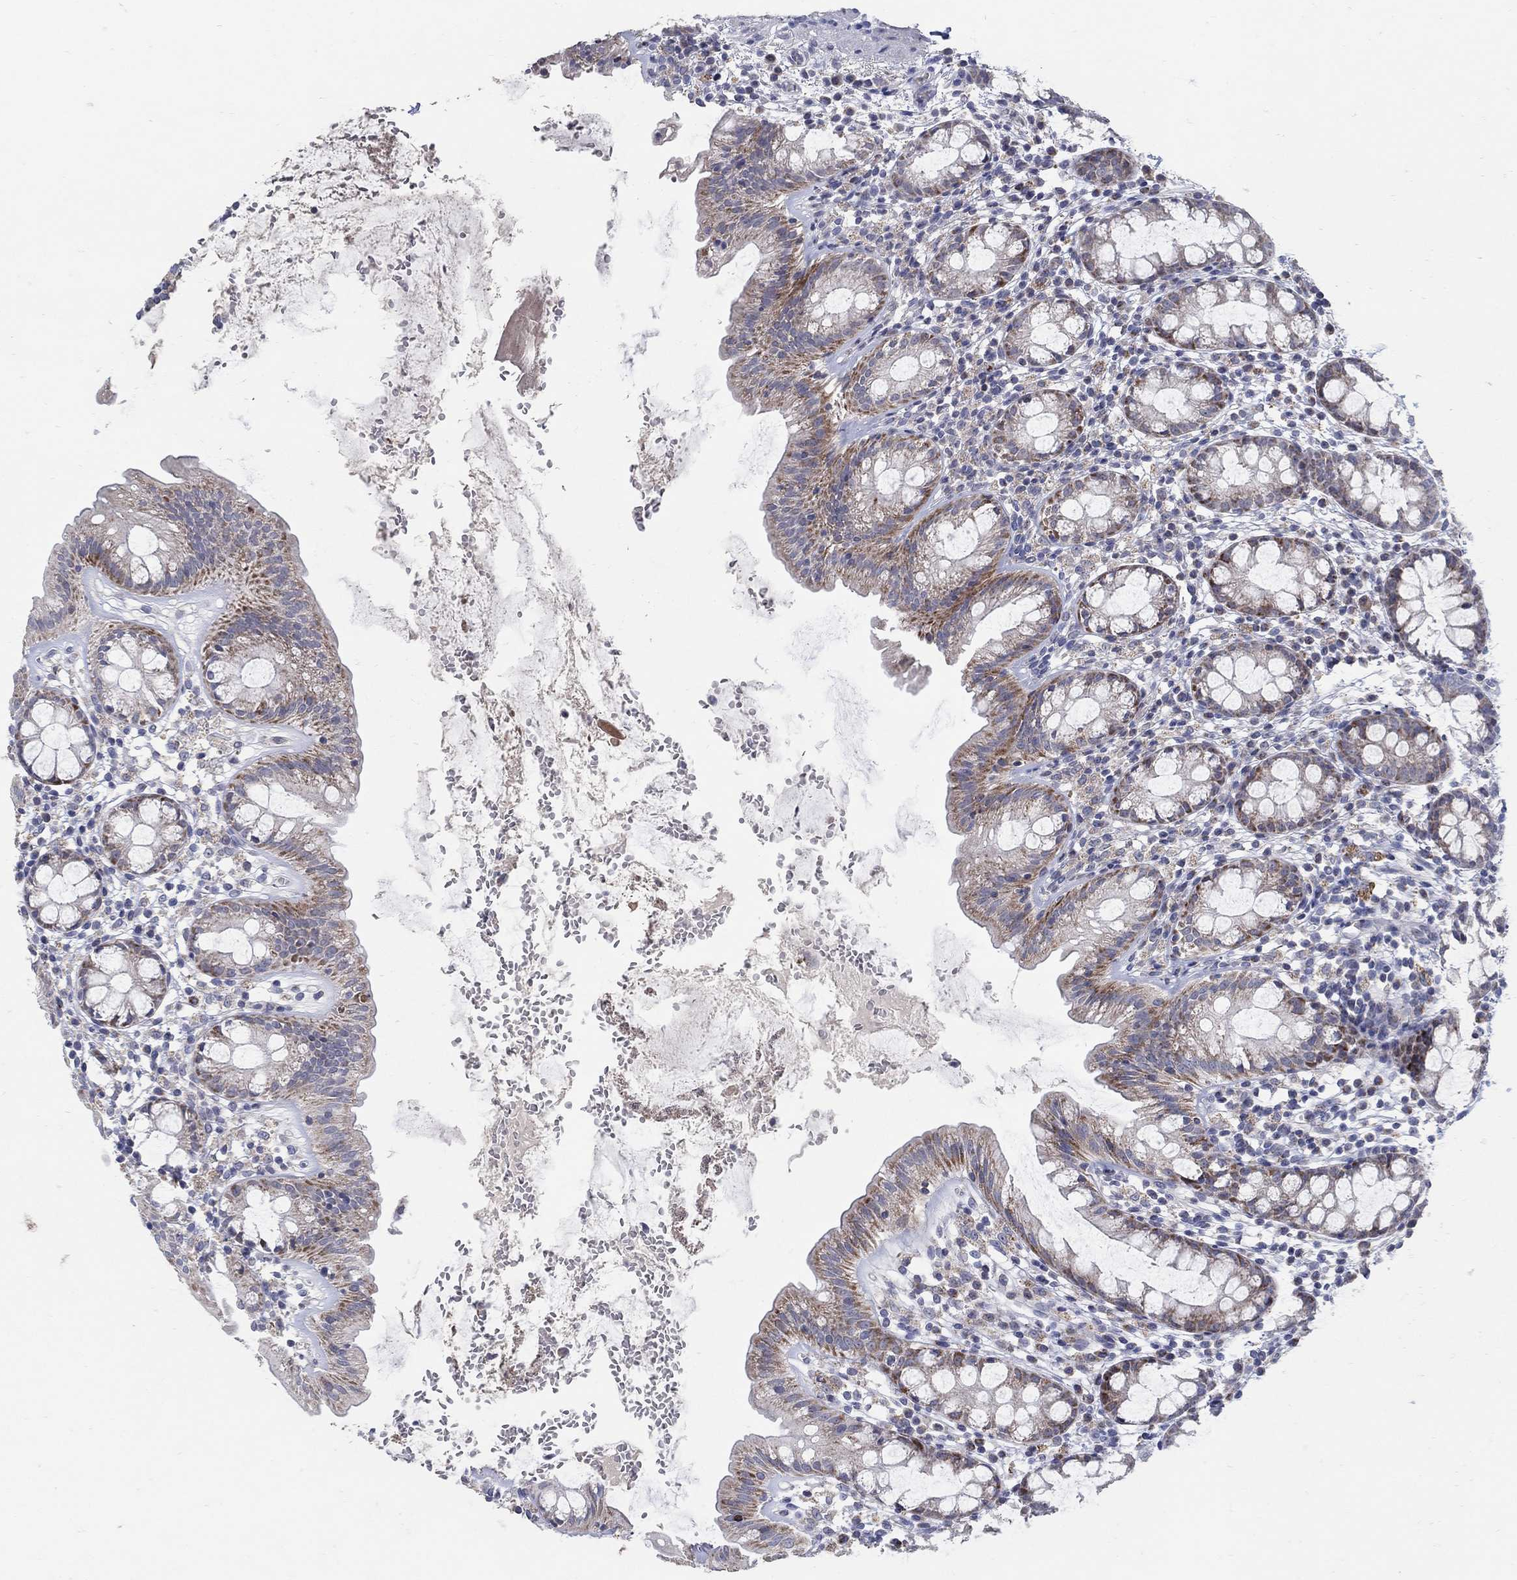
{"staining": {"intensity": "moderate", "quantity": "25%-75%", "location": "cytoplasmic/membranous"}, "tissue": "rectum", "cell_type": "Glandular cells", "image_type": "normal", "snomed": [{"axis": "morphology", "description": "Normal tissue, NOS"}, {"axis": "topography", "description": "Rectum"}], "caption": "The immunohistochemical stain highlights moderate cytoplasmic/membranous staining in glandular cells of unremarkable rectum. Nuclei are stained in blue.", "gene": "HMX2", "patient": {"sex": "male", "age": 57}}